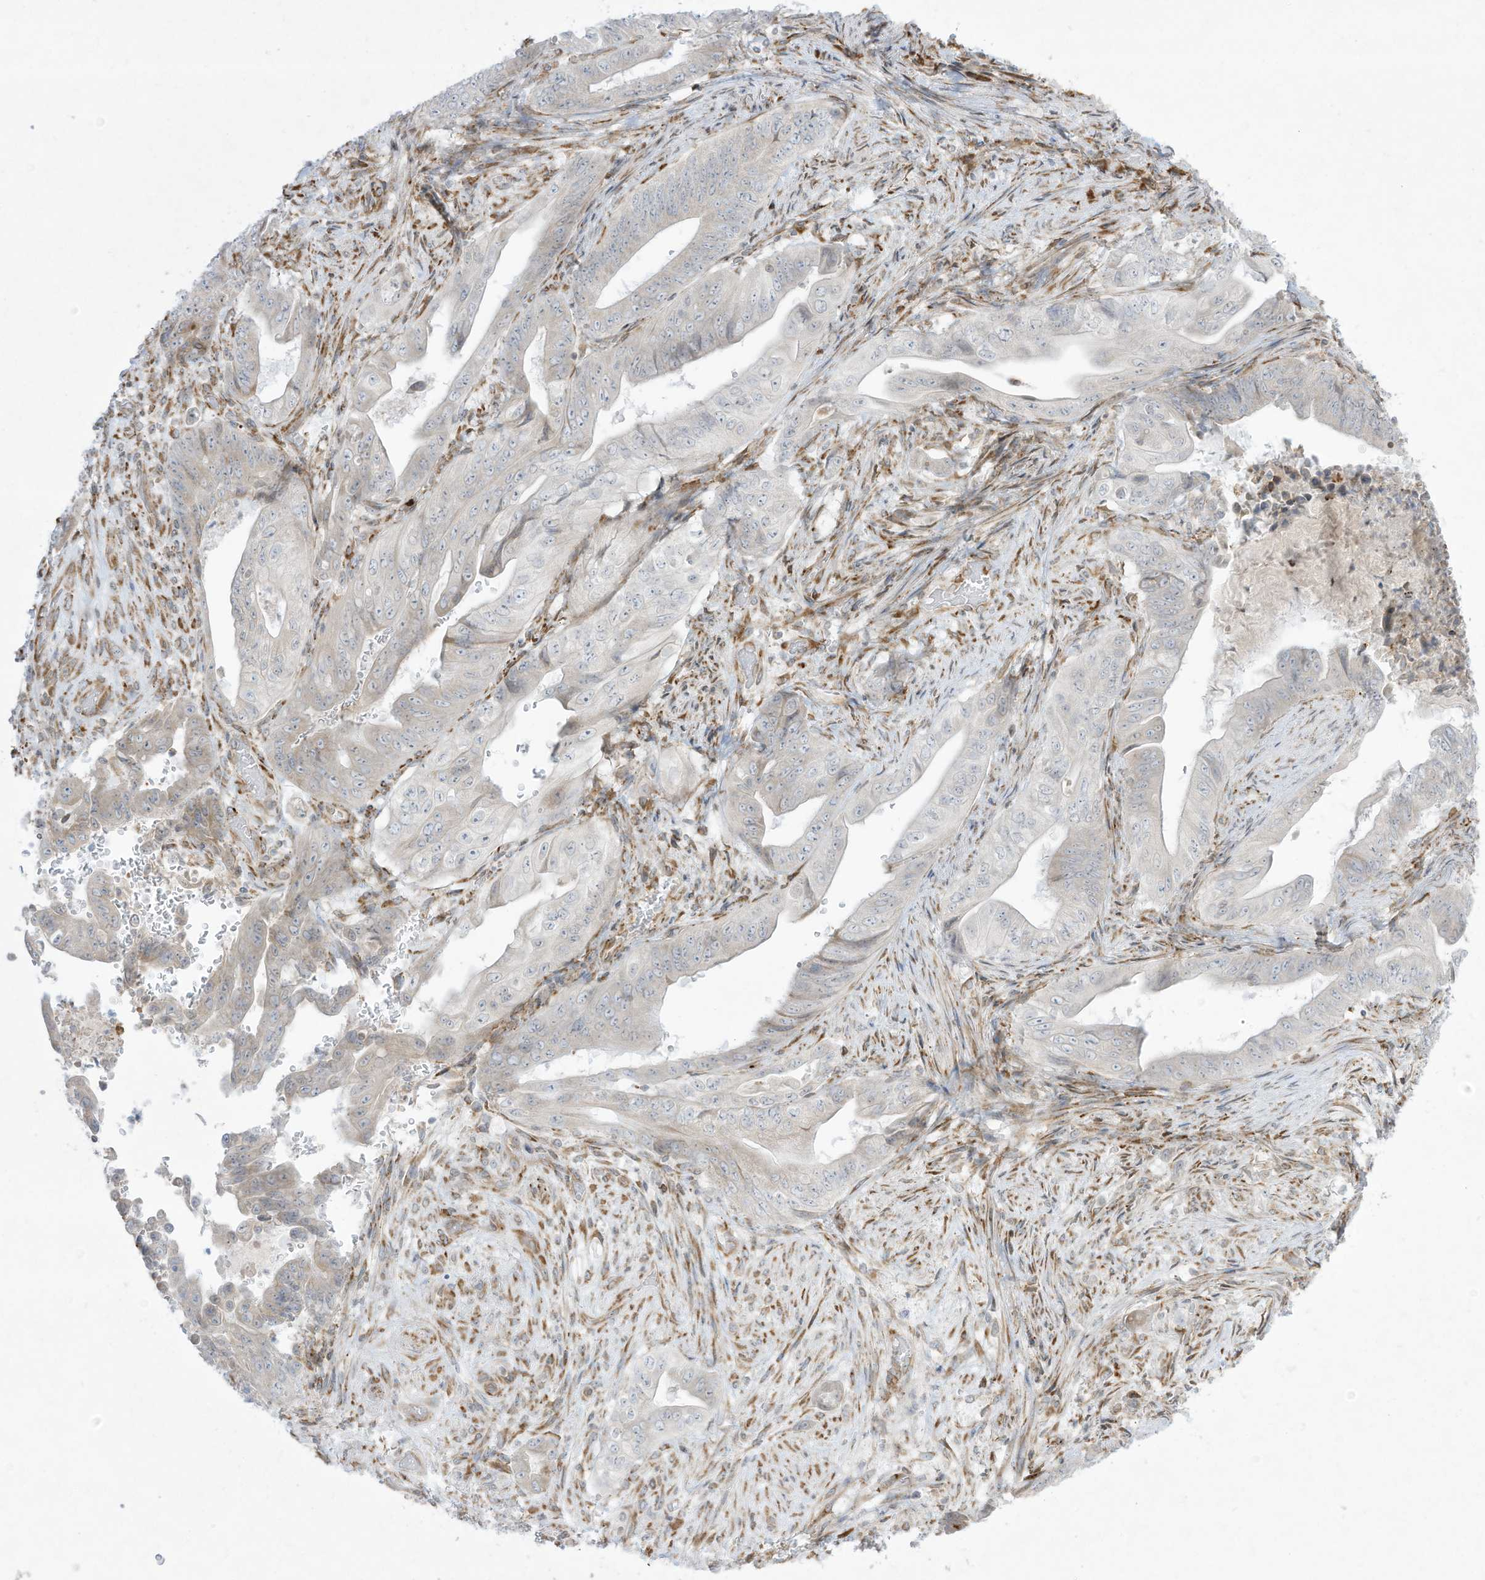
{"staining": {"intensity": "negative", "quantity": "none", "location": "none"}, "tissue": "stomach cancer", "cell_type": "Tumor cells", "image_type": "cancer", "snomed": [{"axis": "morphology", "description": "Adenocarcinoma, NOS"}, {"axis": "topography", "description": "Stomach"}], "caption": "Immunohistochemistry micrograph of neoplastic tissue: stomach cancer stained with DAB demonstrates no significant protein staining in tumor cells.", "gene": "PTK6", "patient": {"sex": "female", "age": 73}}